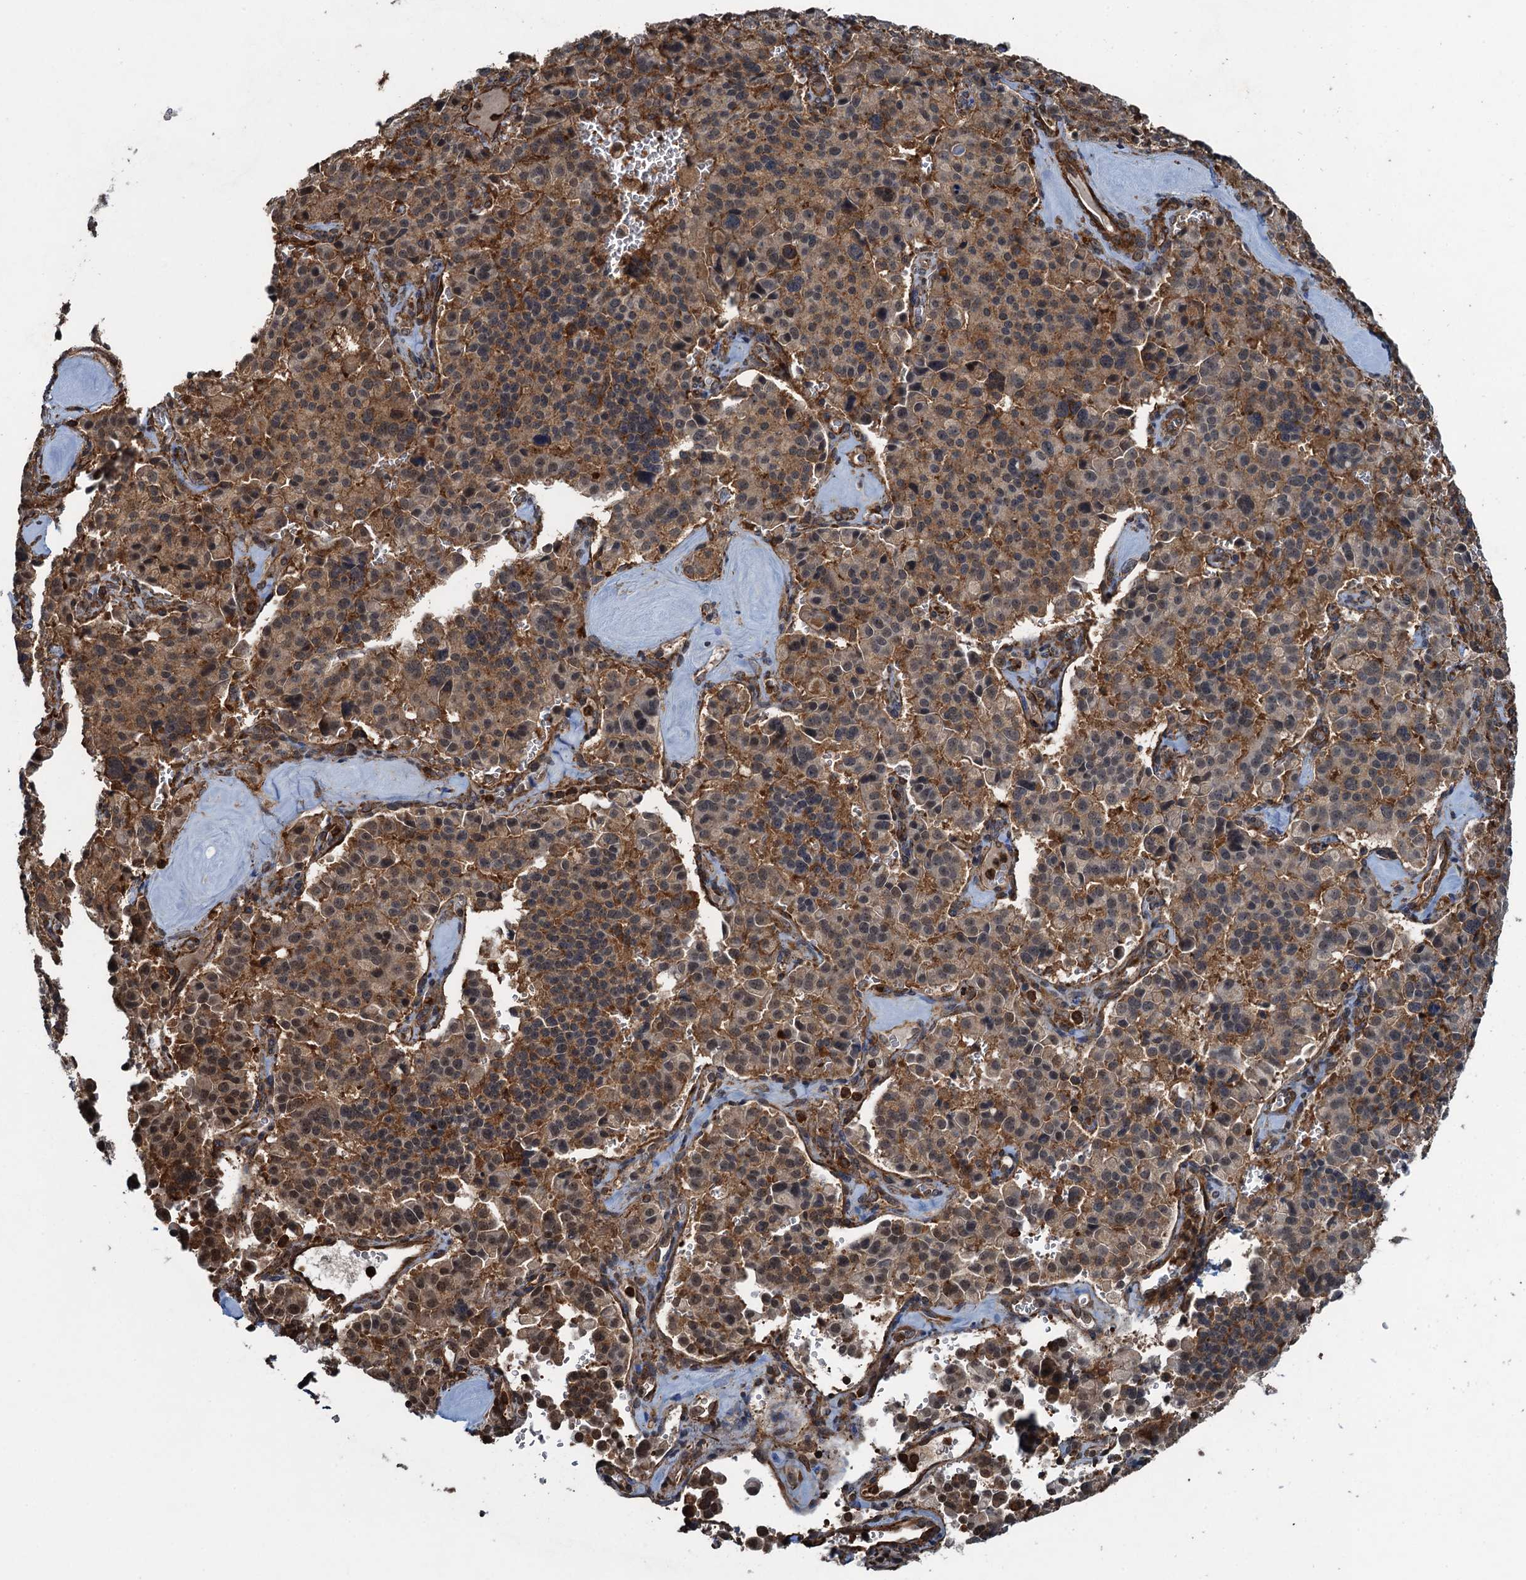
{"staining": {"intensity": "moderate", "quantity": ">75%", "location": "cytoplasmic/membranous"}, "tissue": "pancreatic cancer", "cell_type": "Tumor cells", "image_type": "cancer", "snomed": [{"axis": "morphology", "description": "Adenocarcinoma, NOS"}, {"axis": "topography", "description": "Pancreas"}], "caption": "DAB (3,3'-diaminobenzidine) immunohistochemical staining of pancreatic cancer (adenocarcinoma) shows moderate cytoplasmic/membranous protein positivity in approximately >75% of tumor cells.", "gene": "WHAMM", "patient": {"sex": "male", "age": 65}}